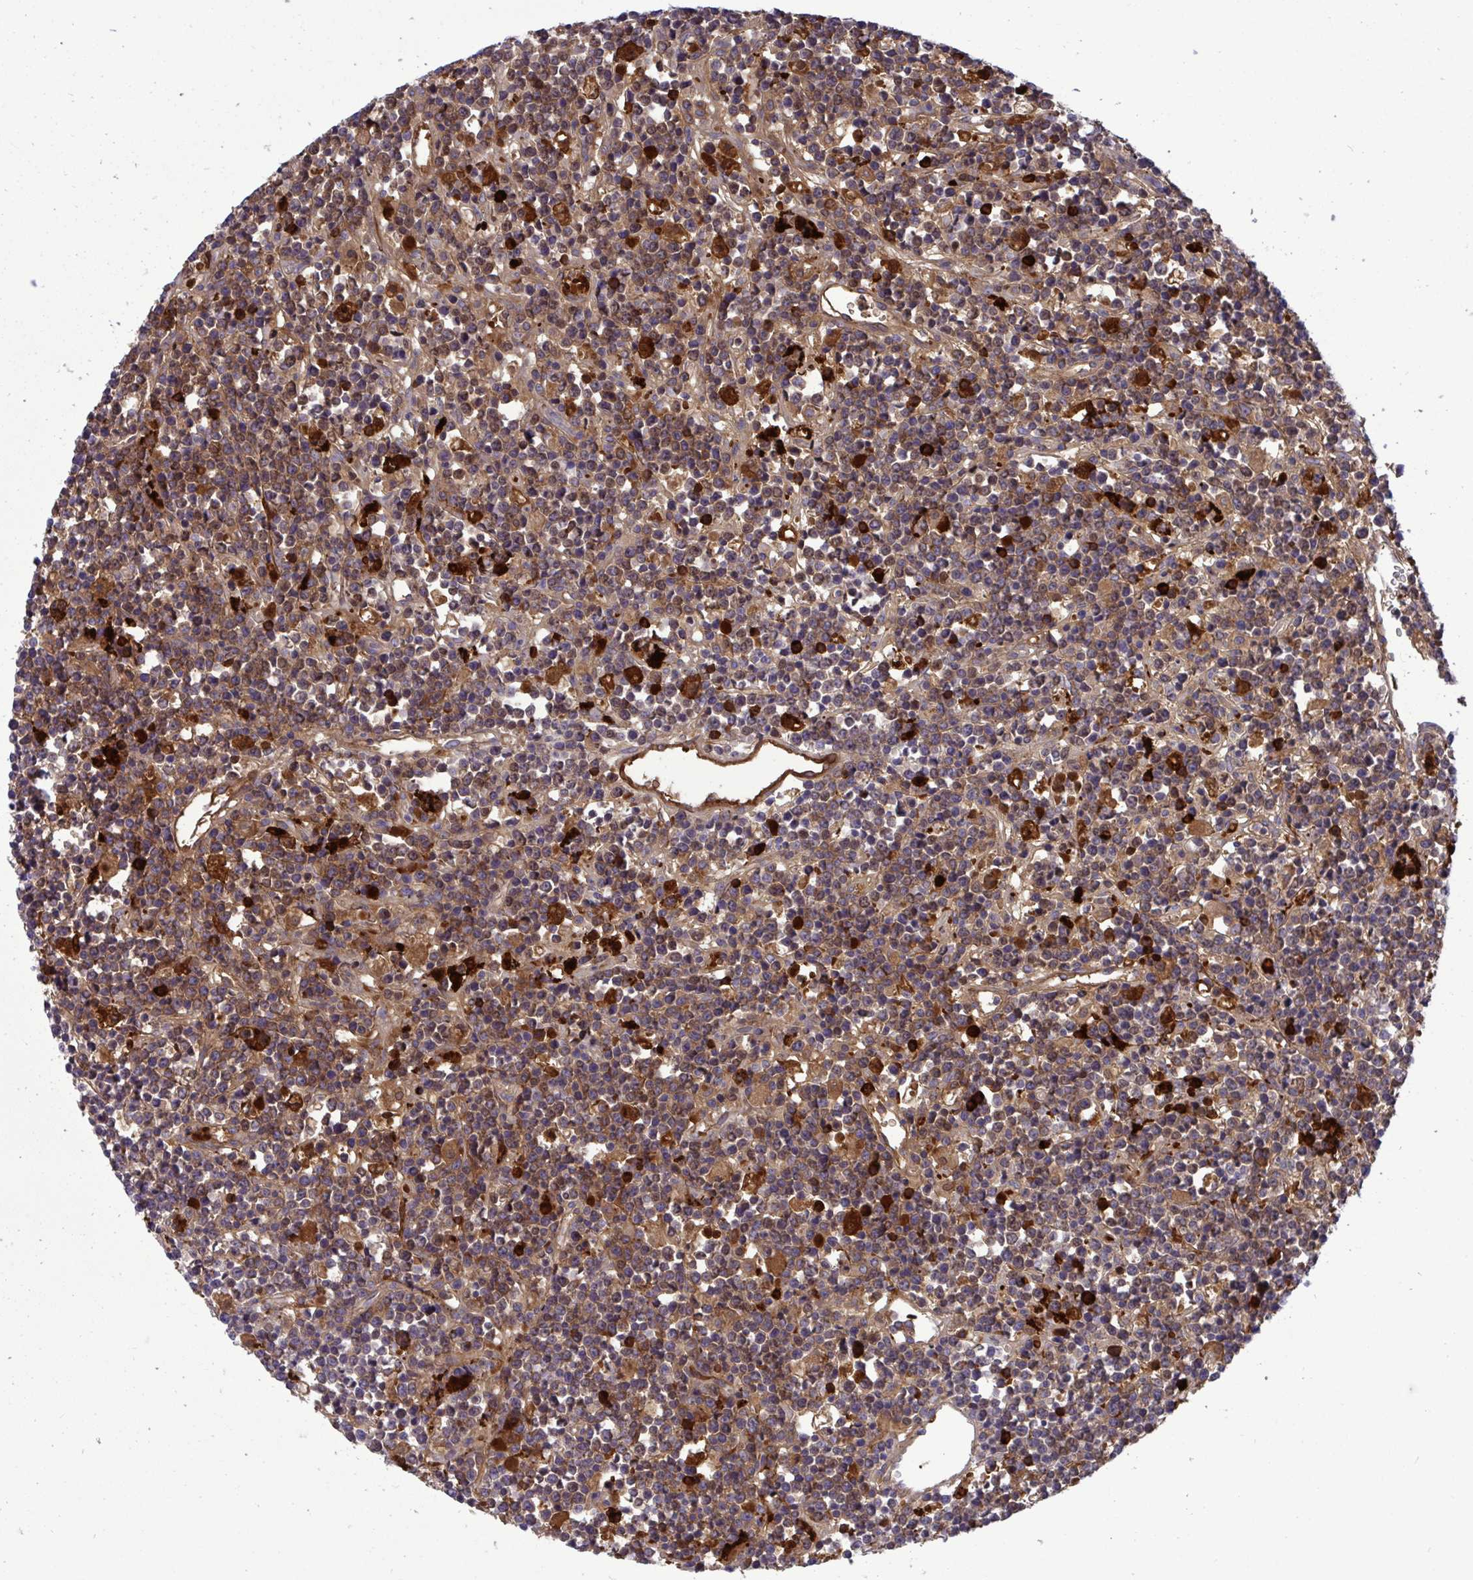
{"staining": {"intensity": "moderate", "quantity": "25%-75%", "location": "cytoplasmic/membranous"}, "tissue": "lymphoma", "cell_type": "Tumor cells", "image_type": "cancer", "snomed": [{"axis": "morphology", "description": "Malignant lymphoma, non-Hodgkin's type, High grade"}, {"axis": "topography", "description": "Ovary"}], "caption": "High-grade malignant lymphoma, non-Hodgkin's type was stained to show a protein in brown. There is medium levels of moderate cytoplasmic/membranous staining in approximately 25%-75% of tumor cells.", "gene": "F2", "patient": {"sex": "female", "age": 56}}